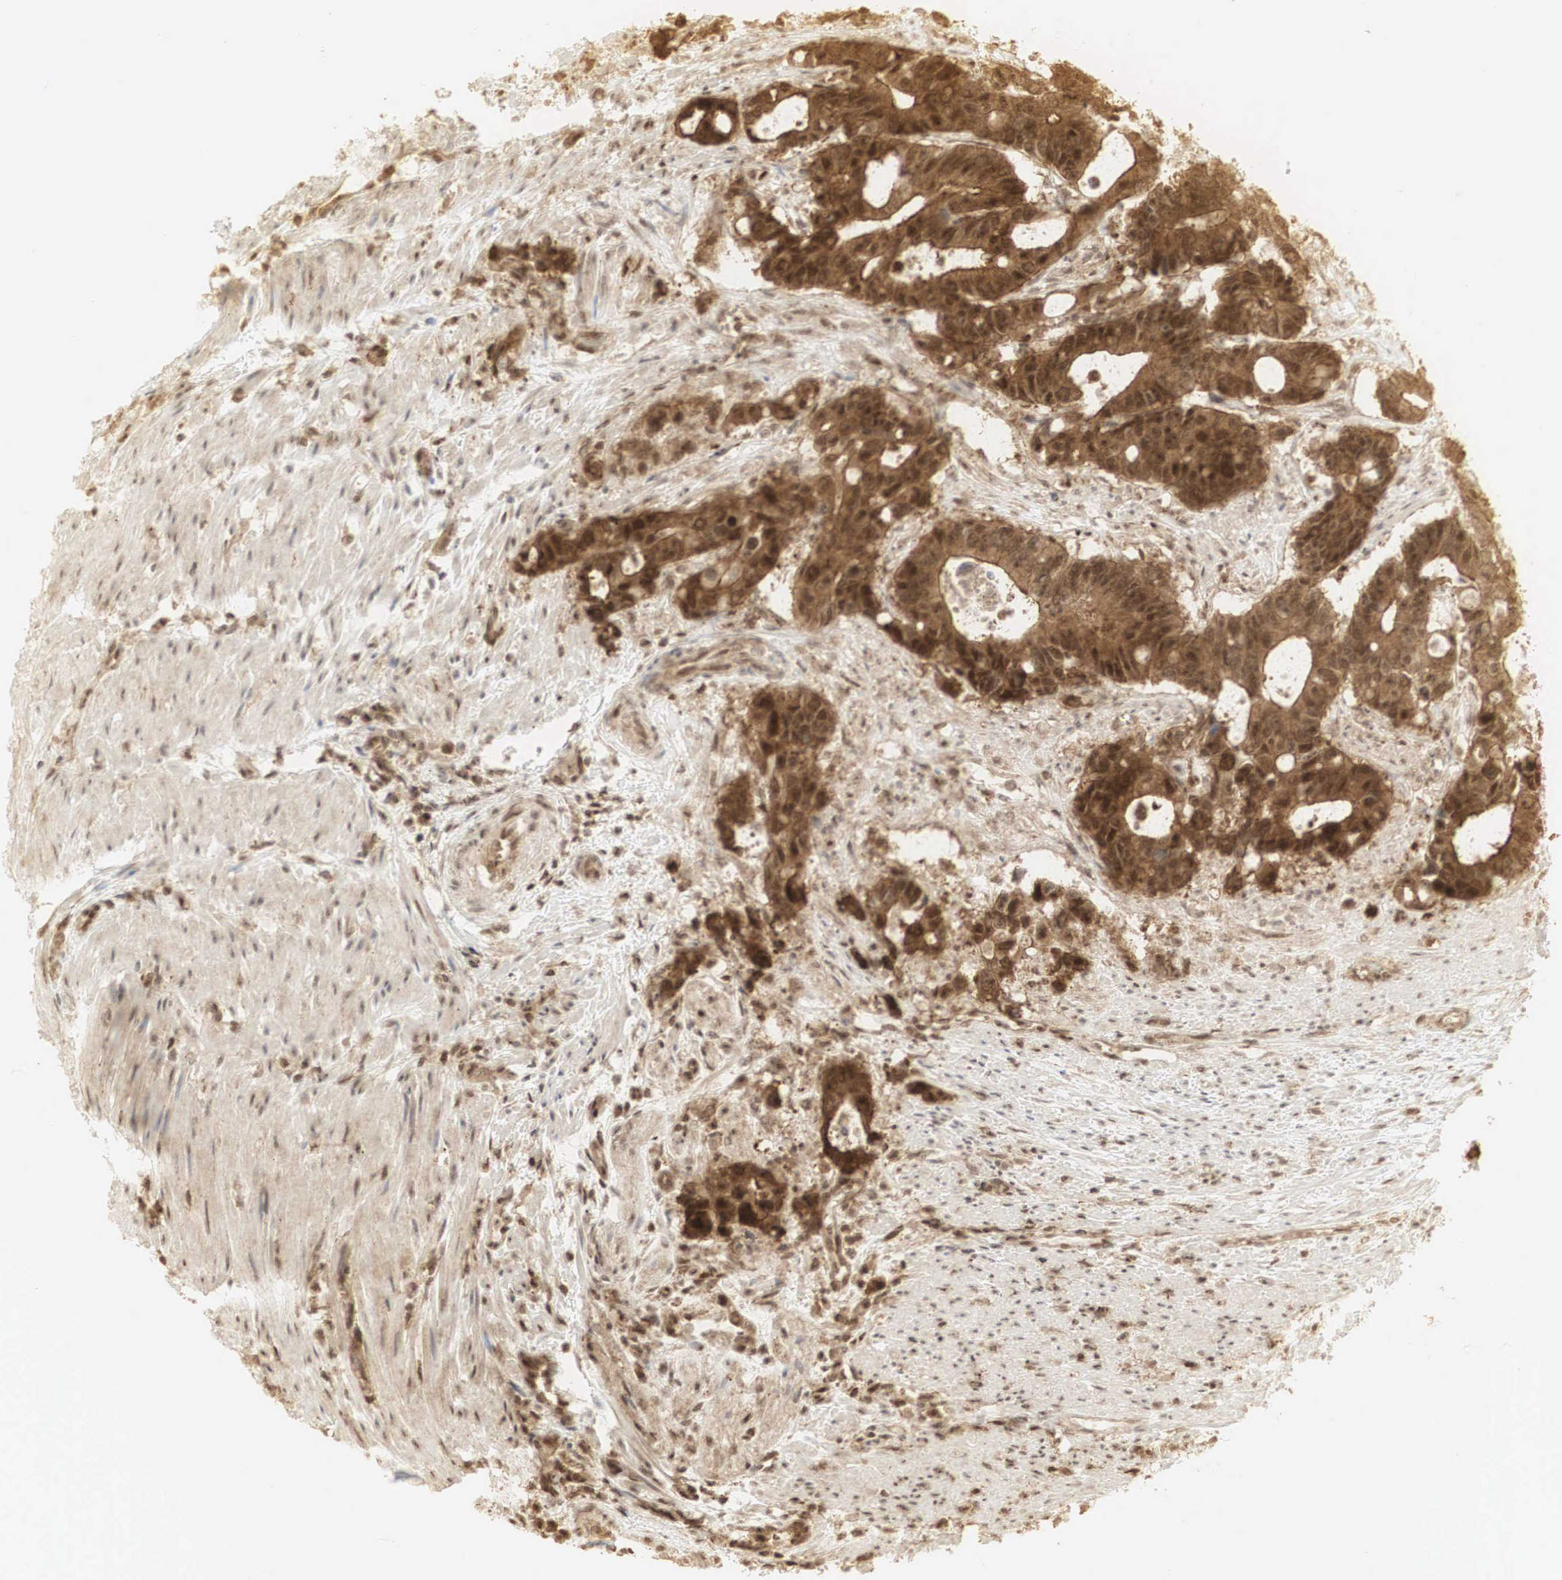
{"staining": {"intensity": "strong", "quantity": ">75%", "location": "cytoplasmic/membranous,nuclear"}, "tissue": "colorectal cancer", "cell_type": "Tumor cells", "image_type": "cancer", "snomed": [{"axis": "morphology", "description": "Adenocarcinoma, NOS"}, {"axis": "topography", "description": "Colon"}], "caption": "Protein staining exhibits strong cytoplasmic/membranous and nuclear staining in approximately >75% of tumor cells in colorectal cancer (adenocarcinoma).", "gene": "RNF113A", "patient": {"sex": "male", "age": 49}}